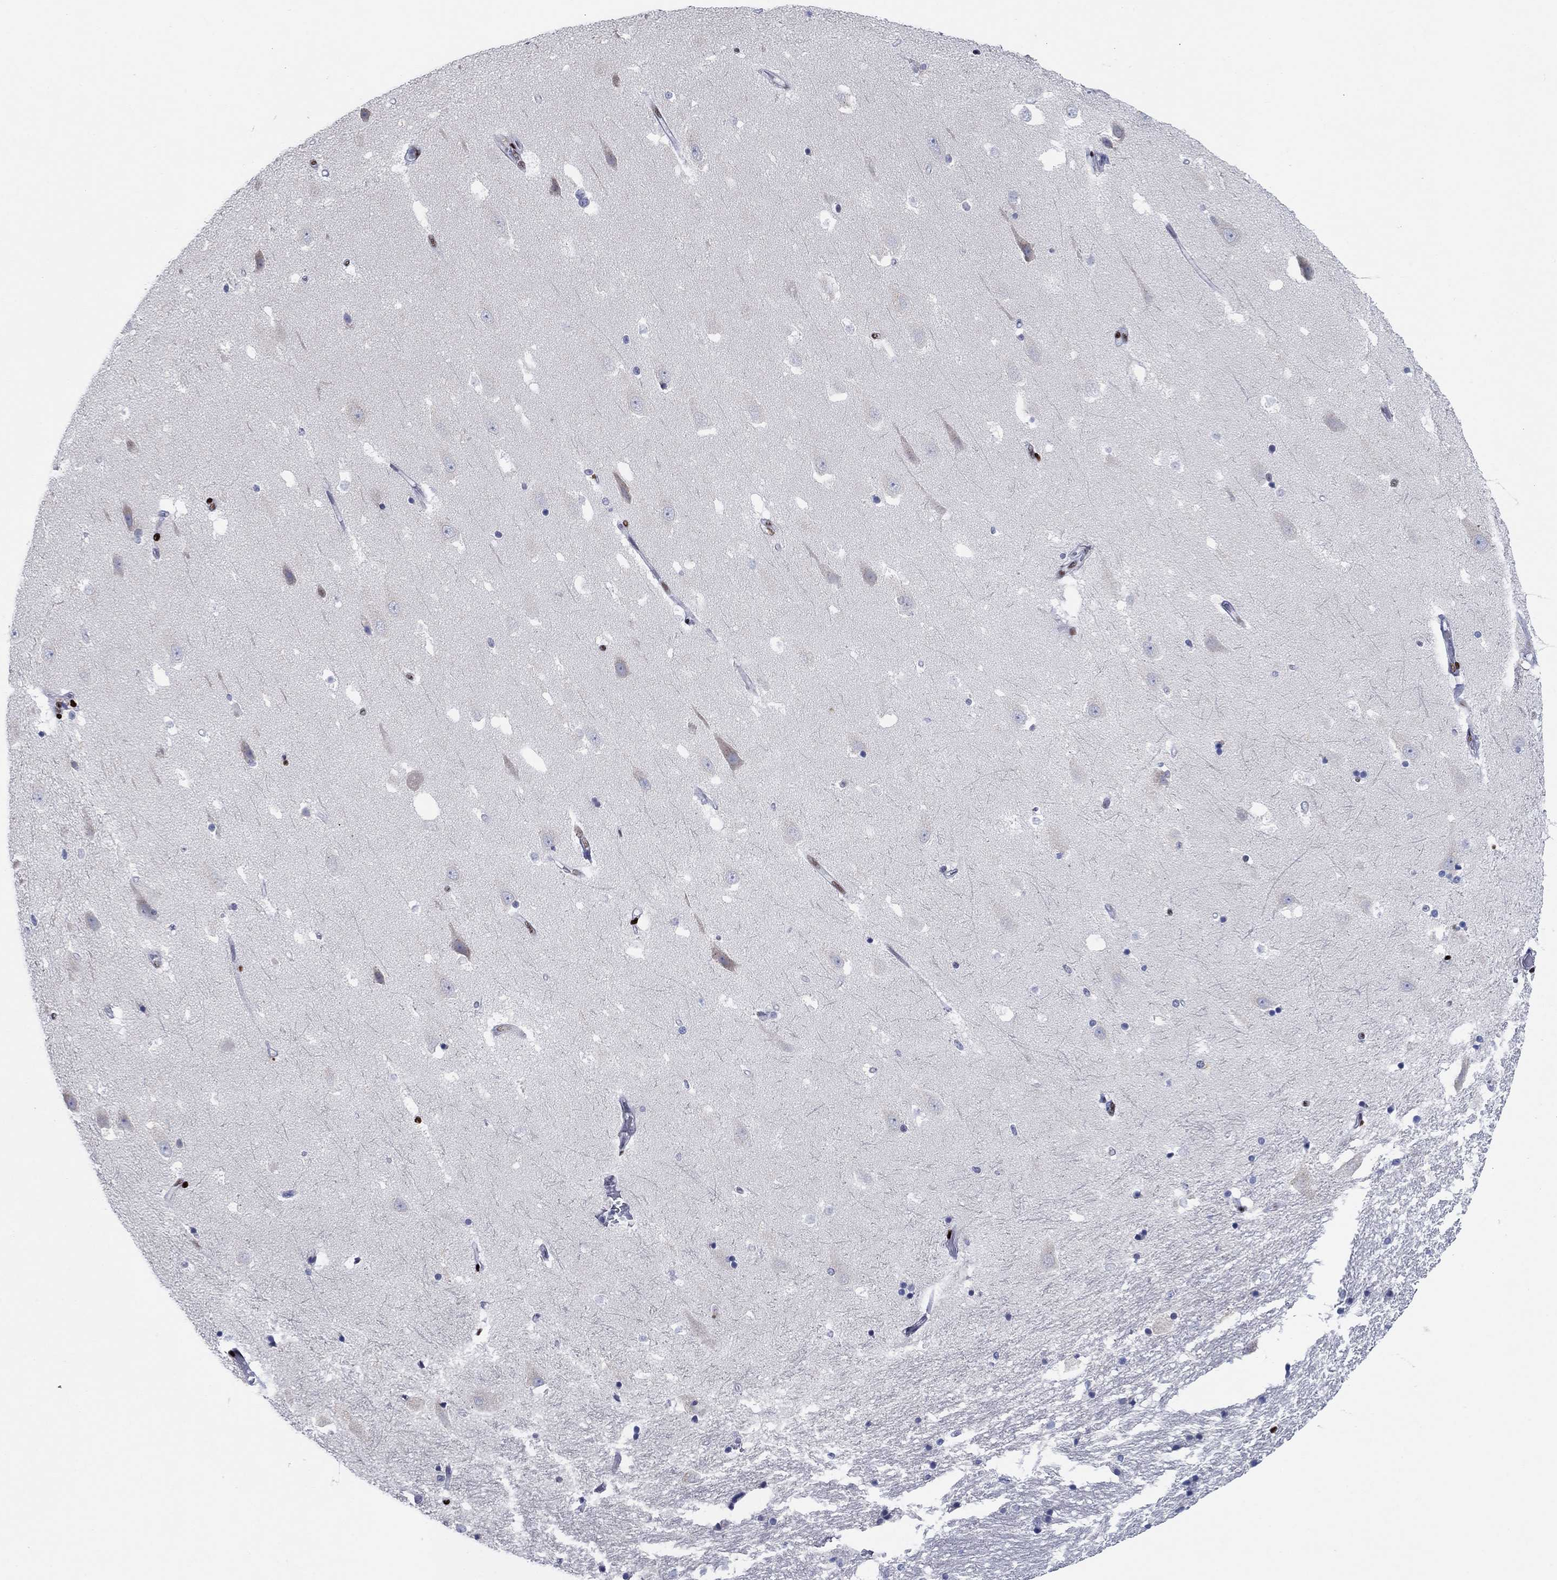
{"staining": {"intensity": "strong", "quantity": "<25%", "location": "nuclear"}, "tissue": "hippocampus", "cell_type": "Glial cells", "image_type": "normal", "snomed": [{"axis": "morphology", "description": "Normal tissue, NOS"}, {"axis": "topography", "description": "Hippocampus"}], "caption": "Normal hippocampus displays strong nuclear expression in about <25% of glial cells.", "gene": "ZEB1", "patient": {"sex": "male", "age": 49}}